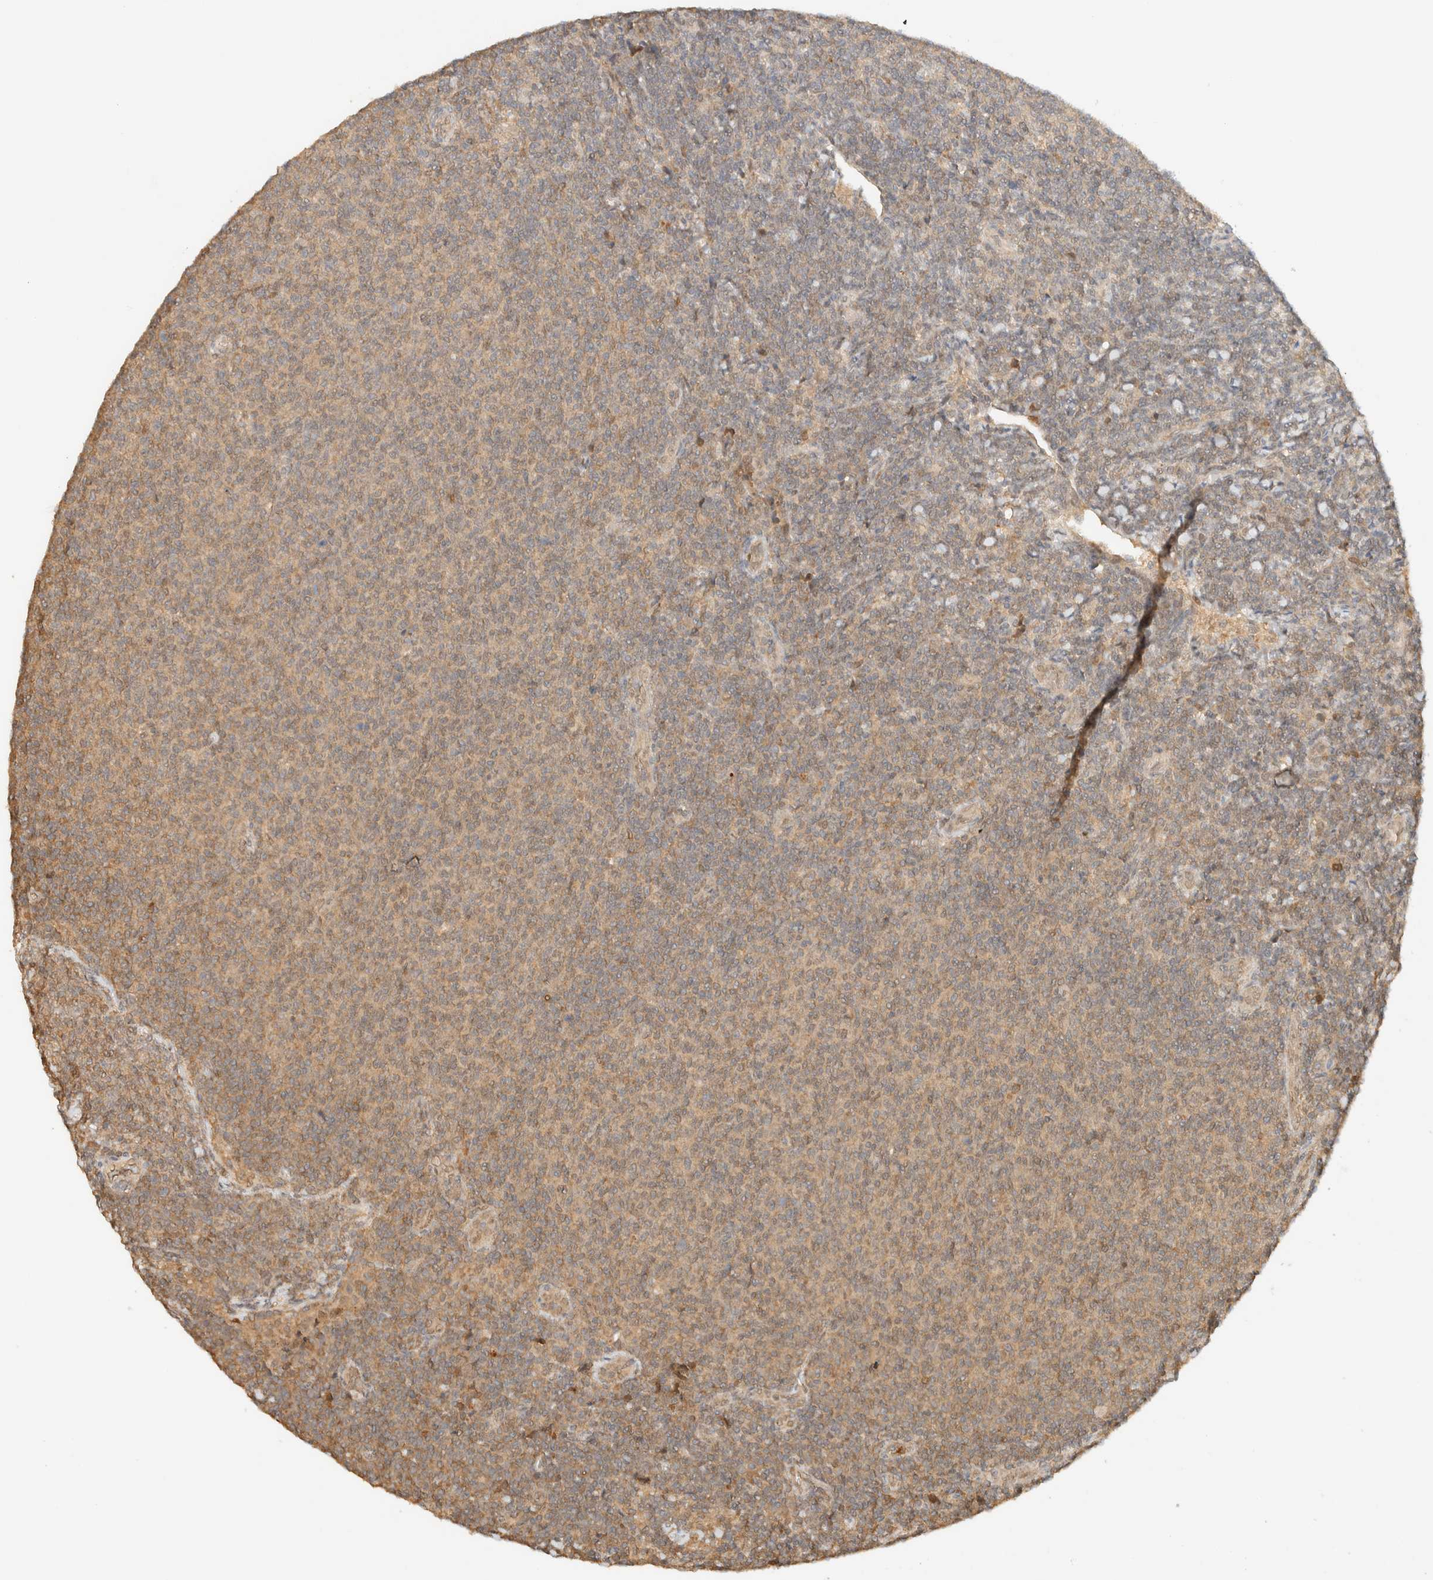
{"staining": {"intensity": "weak", "quantity": ">75%", "location": "cytoplasmic/membranous"}, "tissue": "lymphoma", "cell_type": "Tumor cells", "image_type": "cancer", "snomed": [{"axis": "morphology", "description": "Malignant lymphoma, non-Hodgkin's type, Low grade"}, {"axis": "topography", "description": "Lymph node"}], "caption": "Human lymphoma stained with a protein marker exhibits weak staining in tumor cells.", "gene": "ZBTB34", "patient": {"sex": "male", "age": 66}}